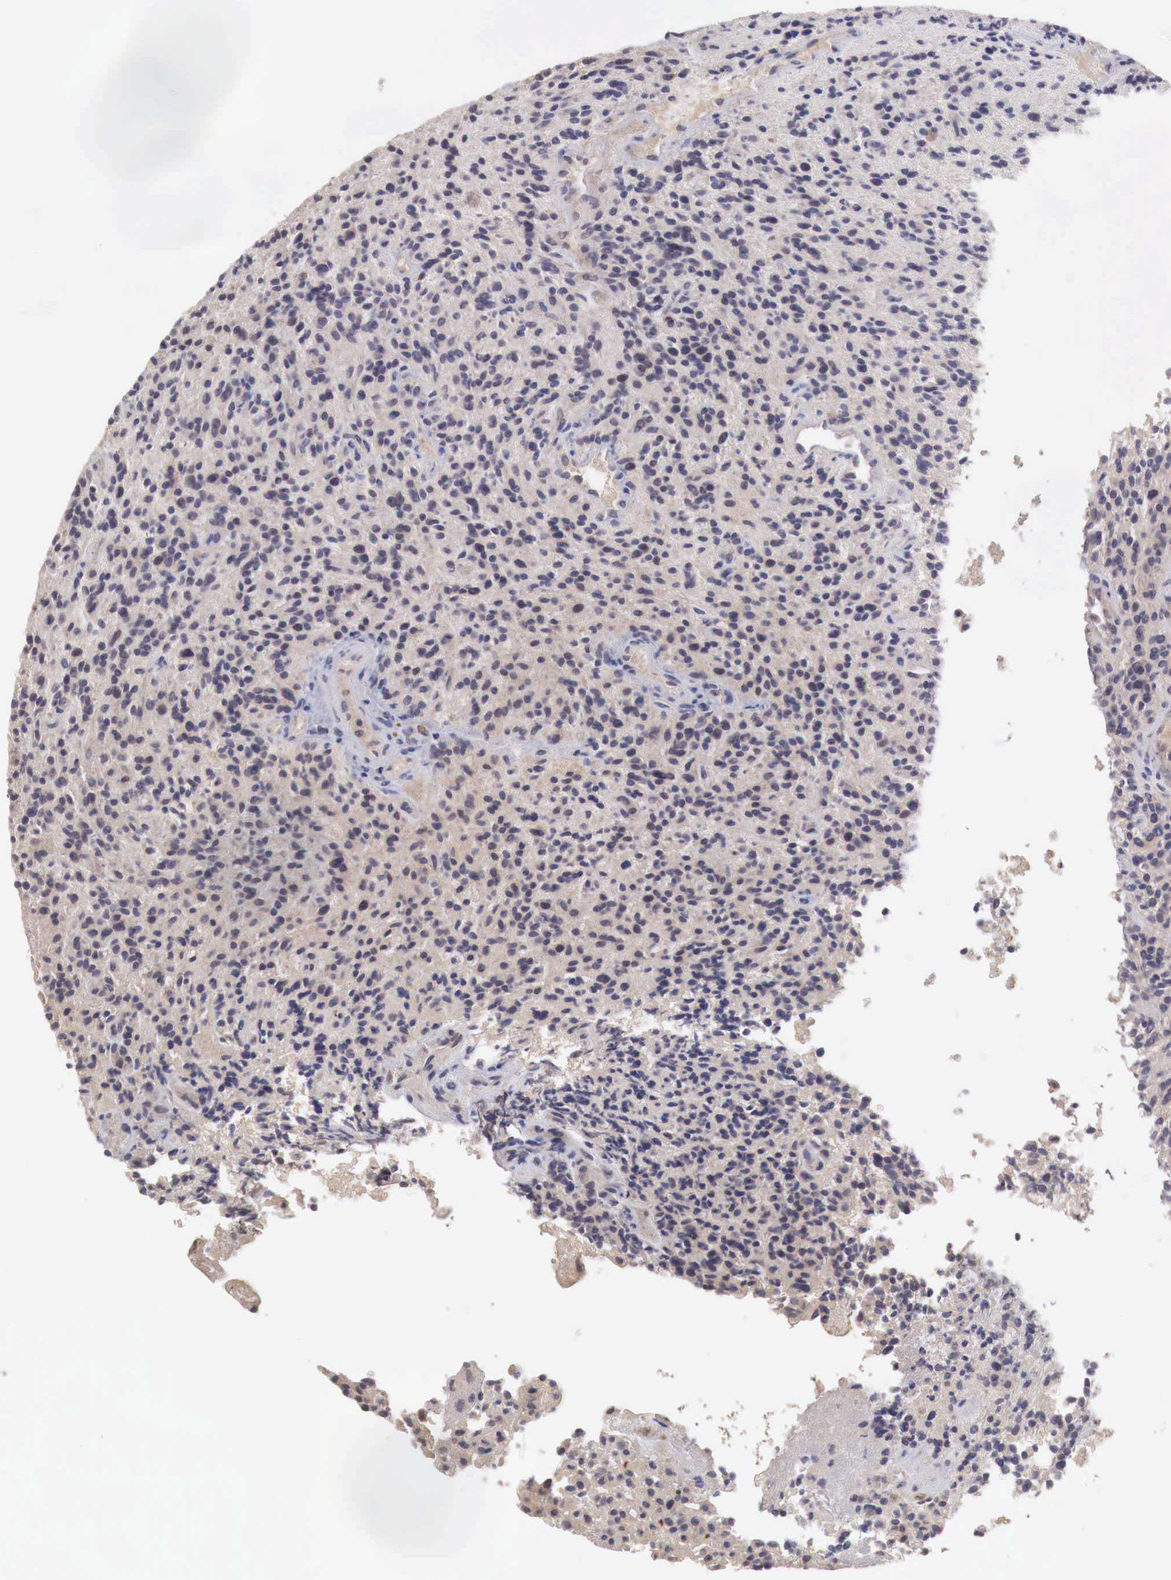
{"staining": {"intensity": "weak", "quantity": ">75%", "location": "cytoplasmic/membranous"}, "tissue": "glioma", "cell_type": "Tumor cells", "image_type": "cancer", "snomed": [{"axis": "morphology", "description": "Glioma, malignant, High grade"}, {"axis": "topography", "description": "Brain"}], "caption": "Tumor cells exhibit weak cytoplasmic/membranous staining in about >75% of cells in glioma. The protein of interest is stained brown, and the nuclei are stained in blue (DAB (3,3'-diaminobenzidine) IHC with brightfield microscopy, high magnification).", "gene": "TBC1D9", "patient": {"sex": "female", "age": 13}}